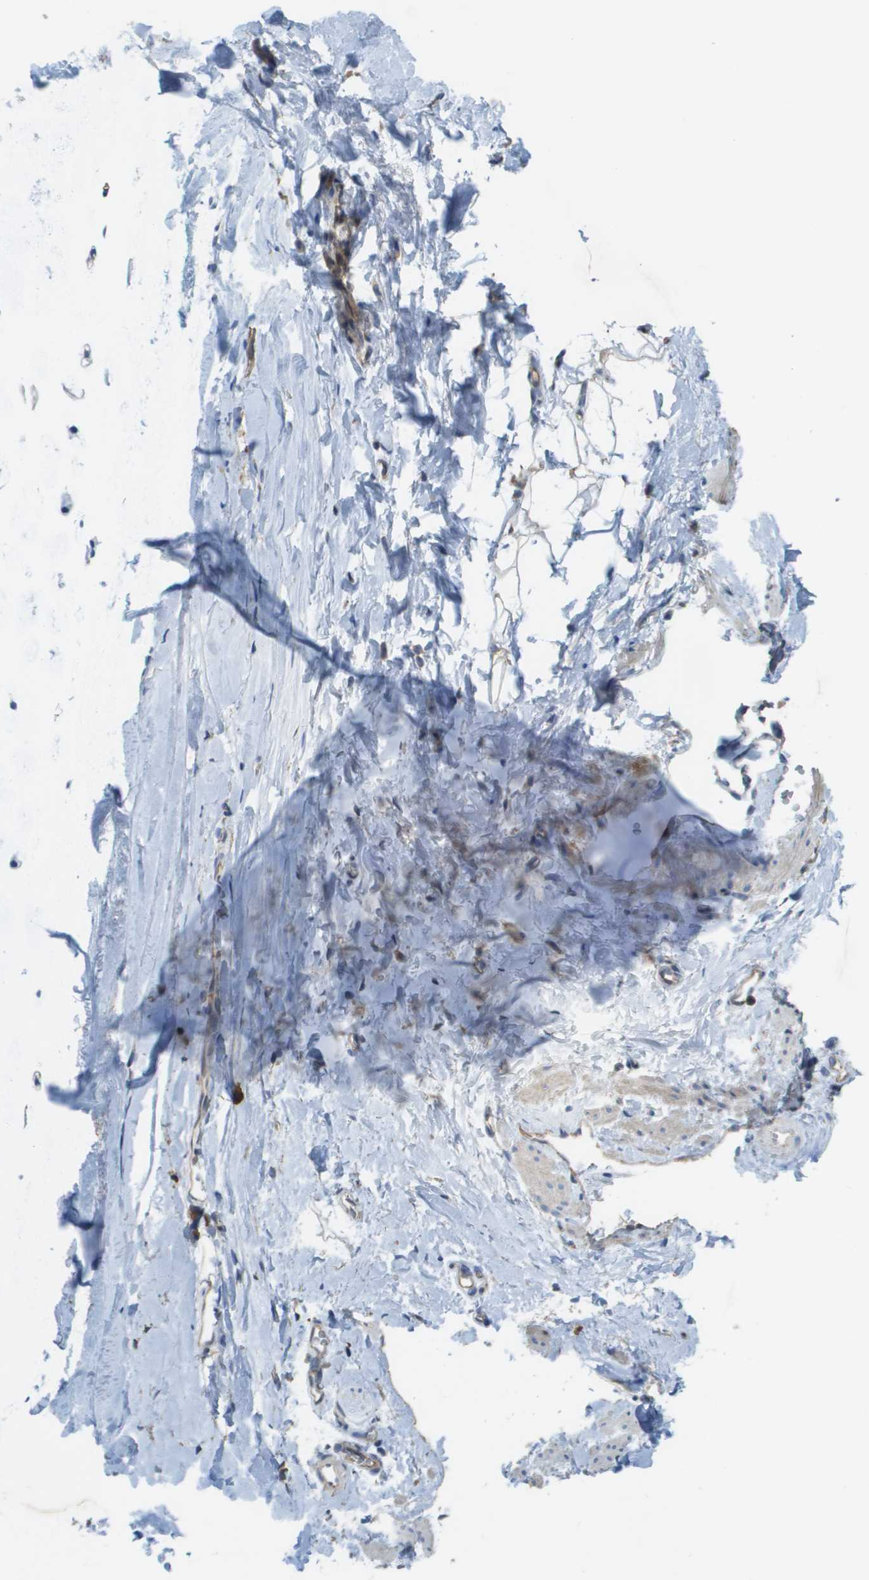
{"staining": {"intensity": "weak", "quantity": "25%-75%", "location": "cytoplasmic/membranous"}, "tissue": "adipose tissue", "cell_type": "Adipocytes", "image_type": "normal", "snomed": [{"axis": "morphology", "description": "Normal tissue, NOS"}, {"axis": "topography", "description": "Cartilage tissue"}, {"axis": "topography", "description": "Bronchus"}], "caption": "The histopathology image displays immunohistochemical staining of benign adipose tissue. There is weak cytoplasmic/membranous staining is appreciated in about 25%-75% of adipocytes.", "gene": "CASP10", "patient": {"sex": "female", "age": 53}}